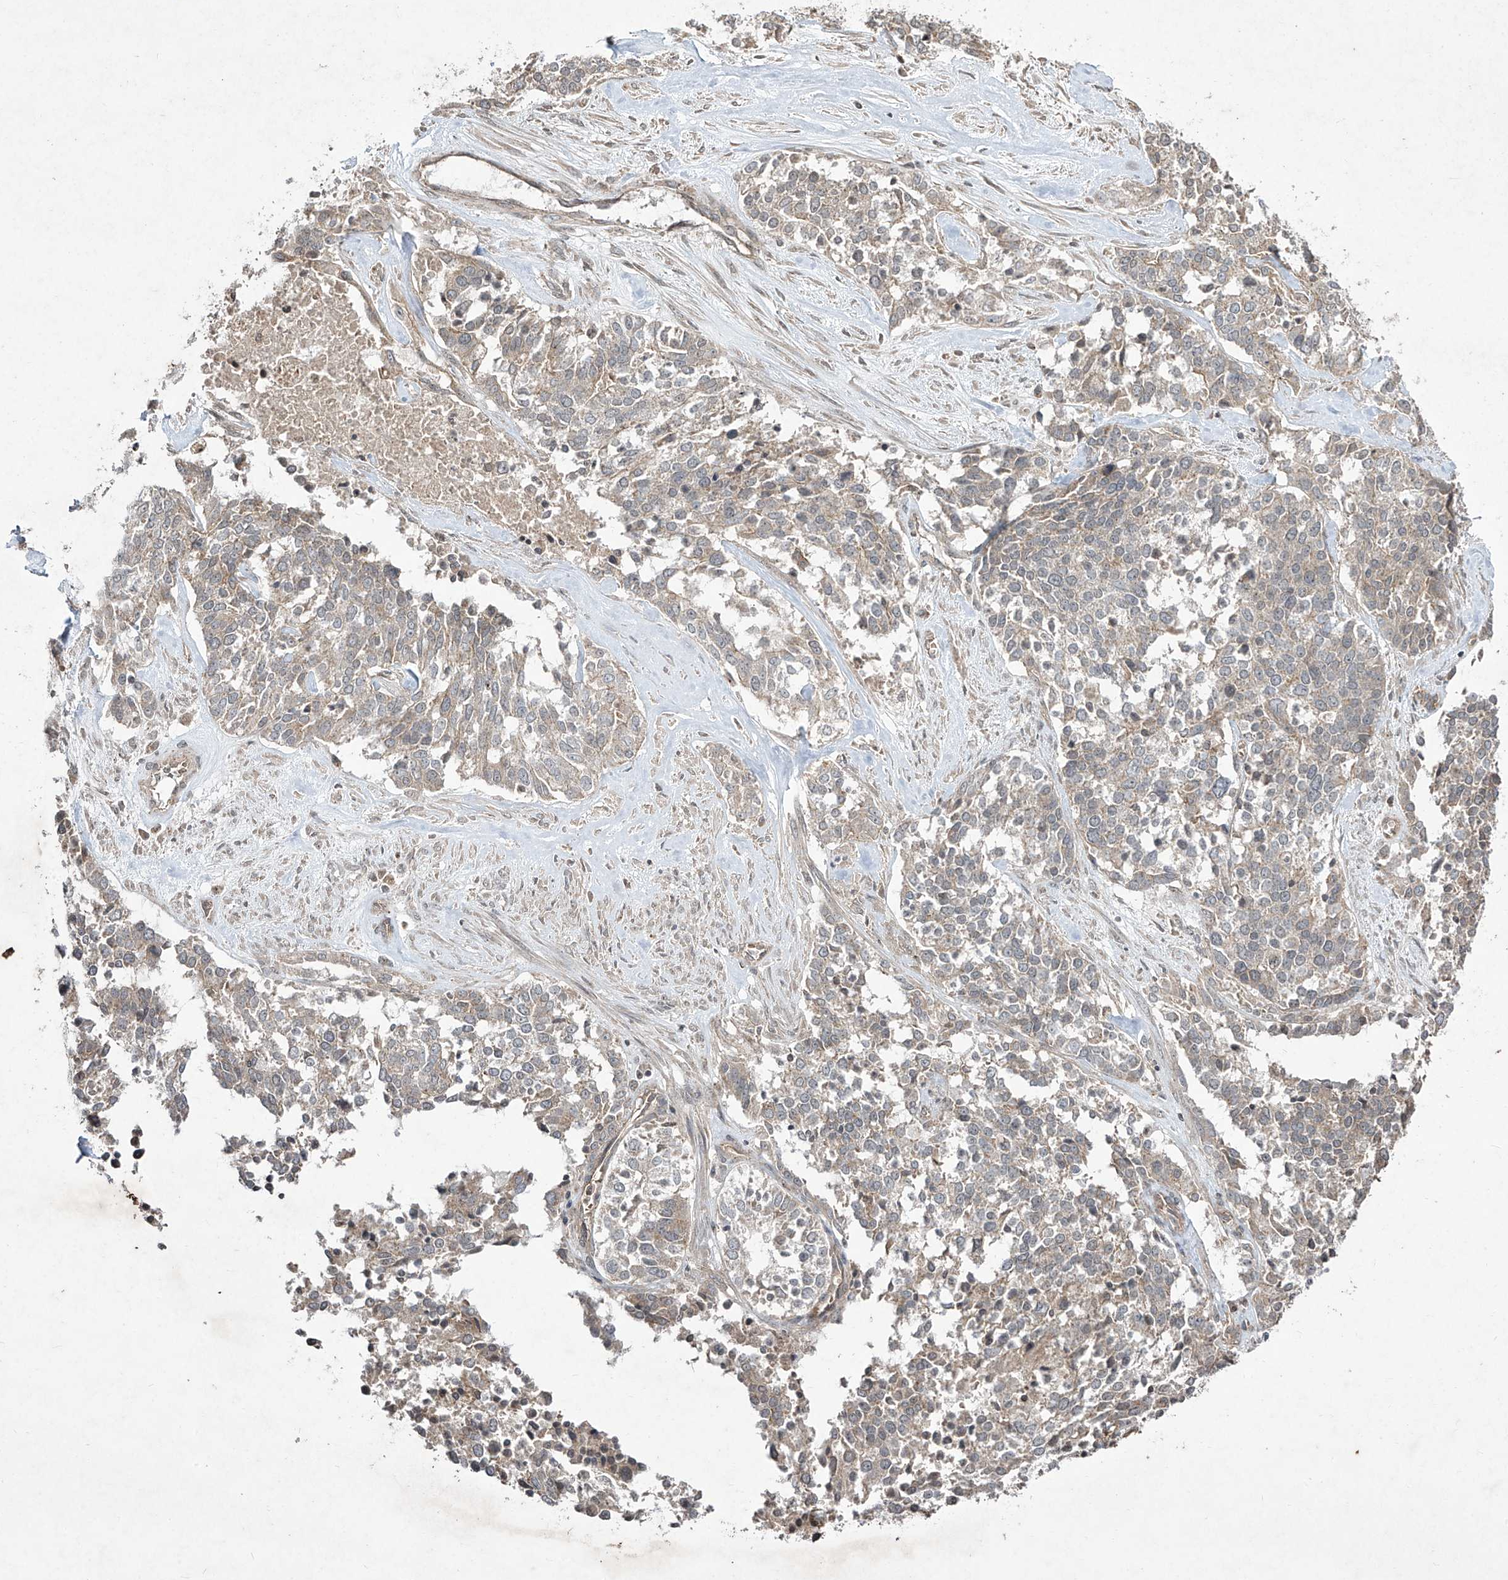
{"staining": {"intensity": "weak", "quantity": "25%-75%", "location": "cytoplasmic/membranous"}, "tissue": "ovarian cancer", "cell_type": "Tumor cells", "image_type": "cancer", "snomed": [{"axis": "morphology", "description": "Cystadenocarcinoma, serous, NOS"}, {"axis": "topography", "description": "Ovary"}], "caption": "Protein analysis of serous cystadenocarcinoma (ovarian) tissue displays weak cytoplasmic/membranous positivity in about 25%-75% of tumor cells. The protein of interest is stained brown, and the nuclei are stained in blue (DAB (3,3'-diaminobenzidine) IHC with brightfield microscopy, high magnification).", "gene": "MATN2", "patient": {"sex": "female", "age": 44}}